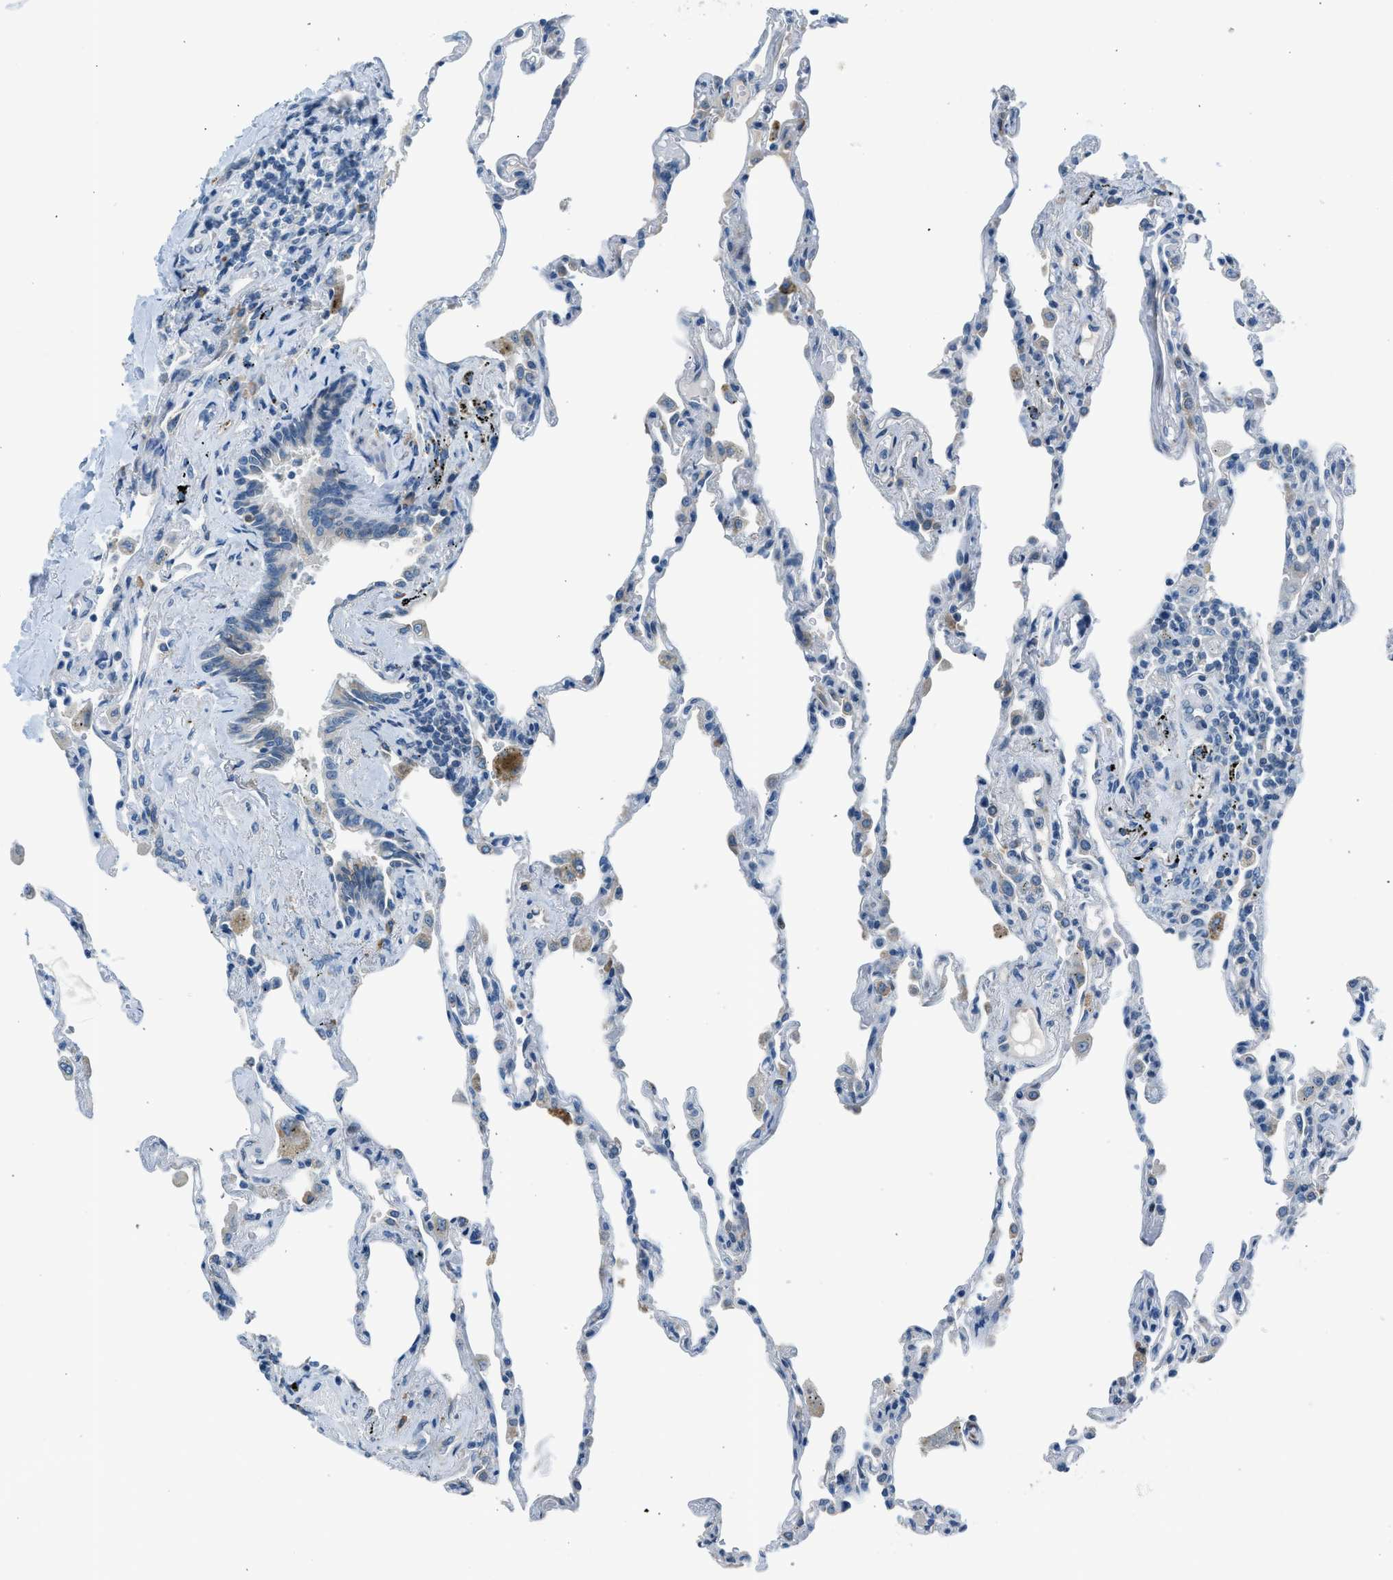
{"staining": {"intensity": "negative", "quantity": "none", "location": "none"}, "tissue": "lung", "cell_type": "Alveolar cells", "image_type": "normal", "snomed": [{"axis": "morphology", "description": "Normal tissue, NOS"}, {"axis": "topography", "description": "Lung"}], "caption": "DAB immunohistochemical staining of normal human lung shows no significant staining in alveolar cells.", "gene": "RNF41", "patient": {"sex": "male", "age": 59}}